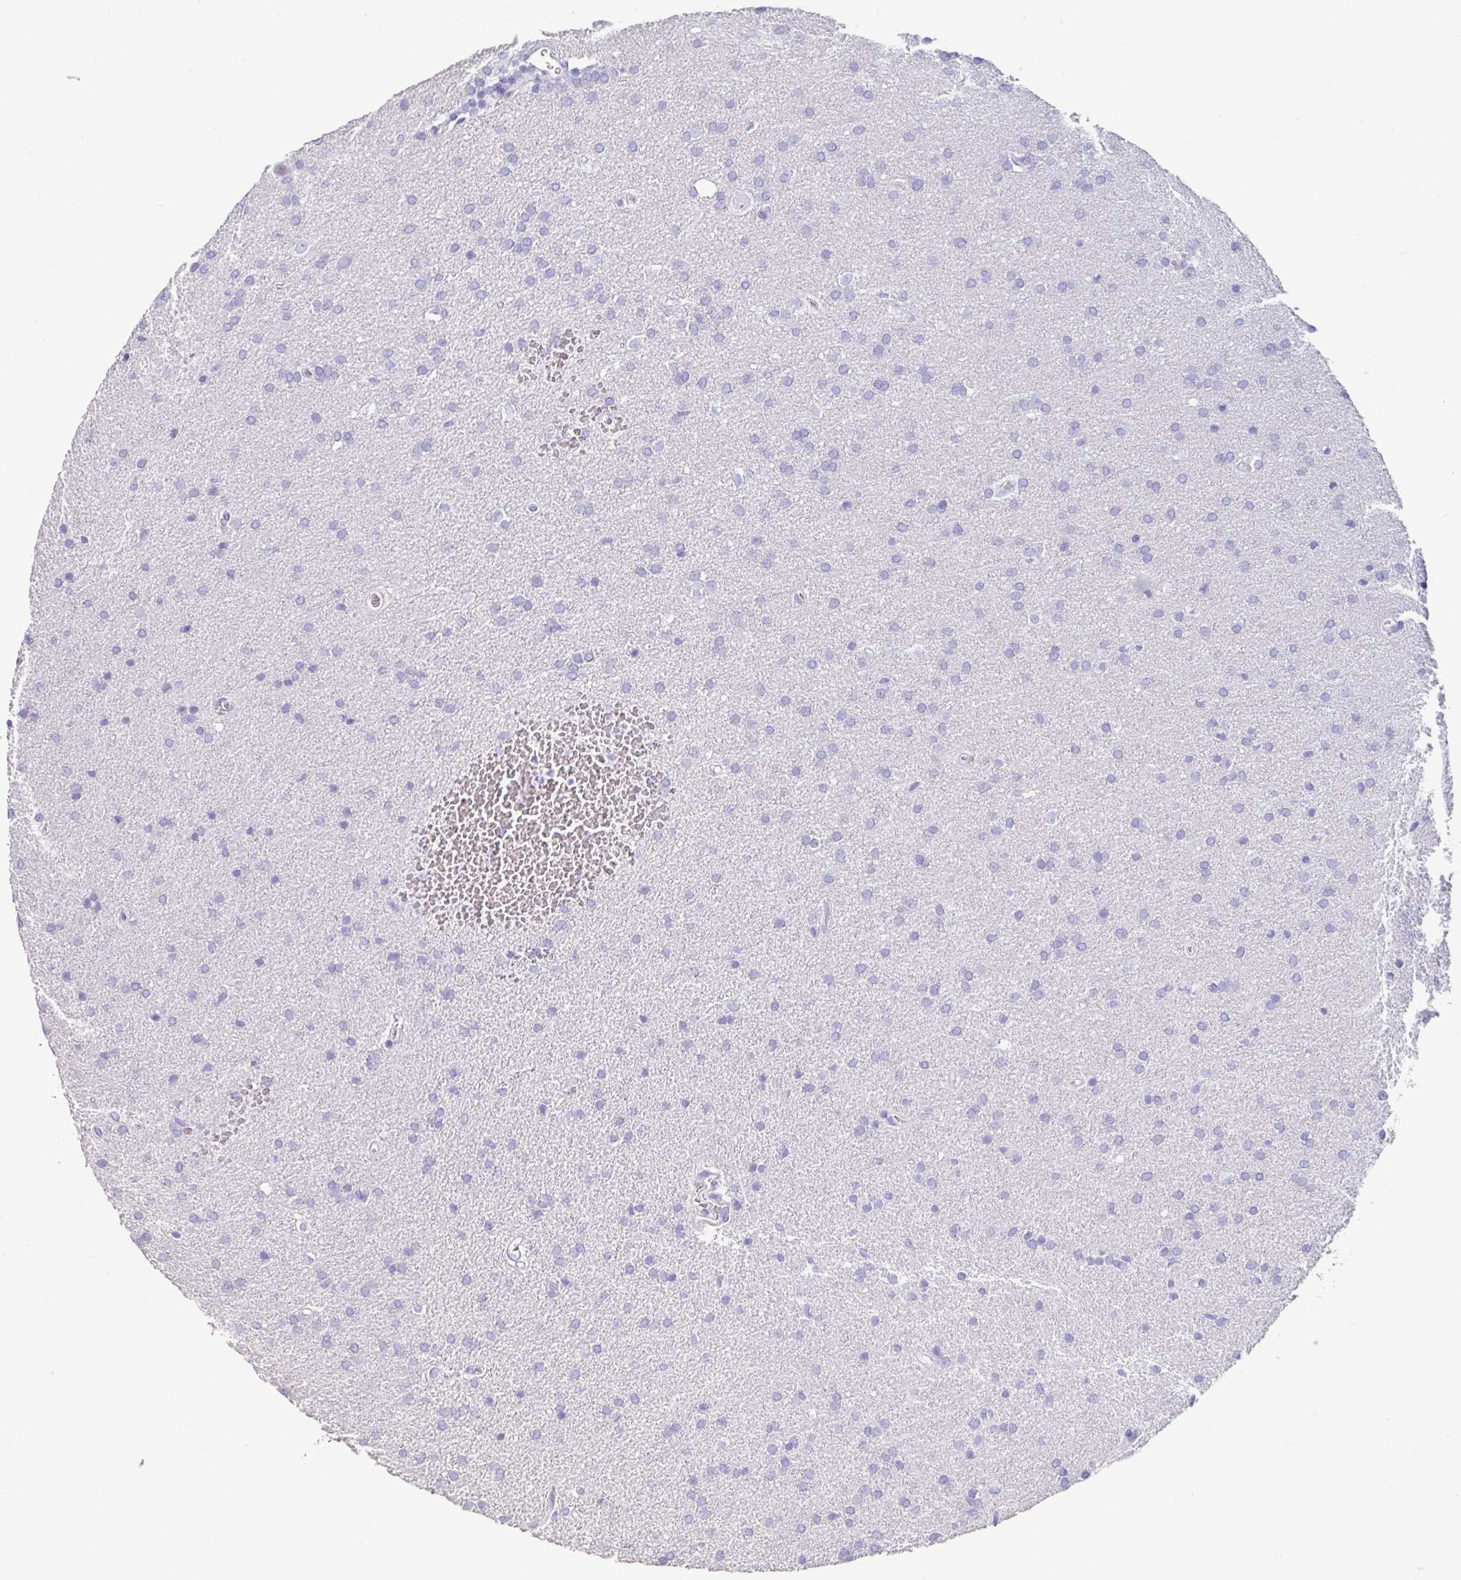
{"staining": {"intensity": "negative", "quantity": "none", "location": "none"}, "tissue": "glioma", "cell_type": "Tumor cells", "image_type": "cancer", "snomed": [{"axis": "morphology", "description": "Glioma, malignant, Low grade"}, {"axis": "topography", "description": "Brain"}], "caption": "Photomicrograph shows no protein positivity in tumor cells of malignant low-grade glioma tissue.", "gene": "TNNC1", "patient": {"sex": "female", "age": 34}}